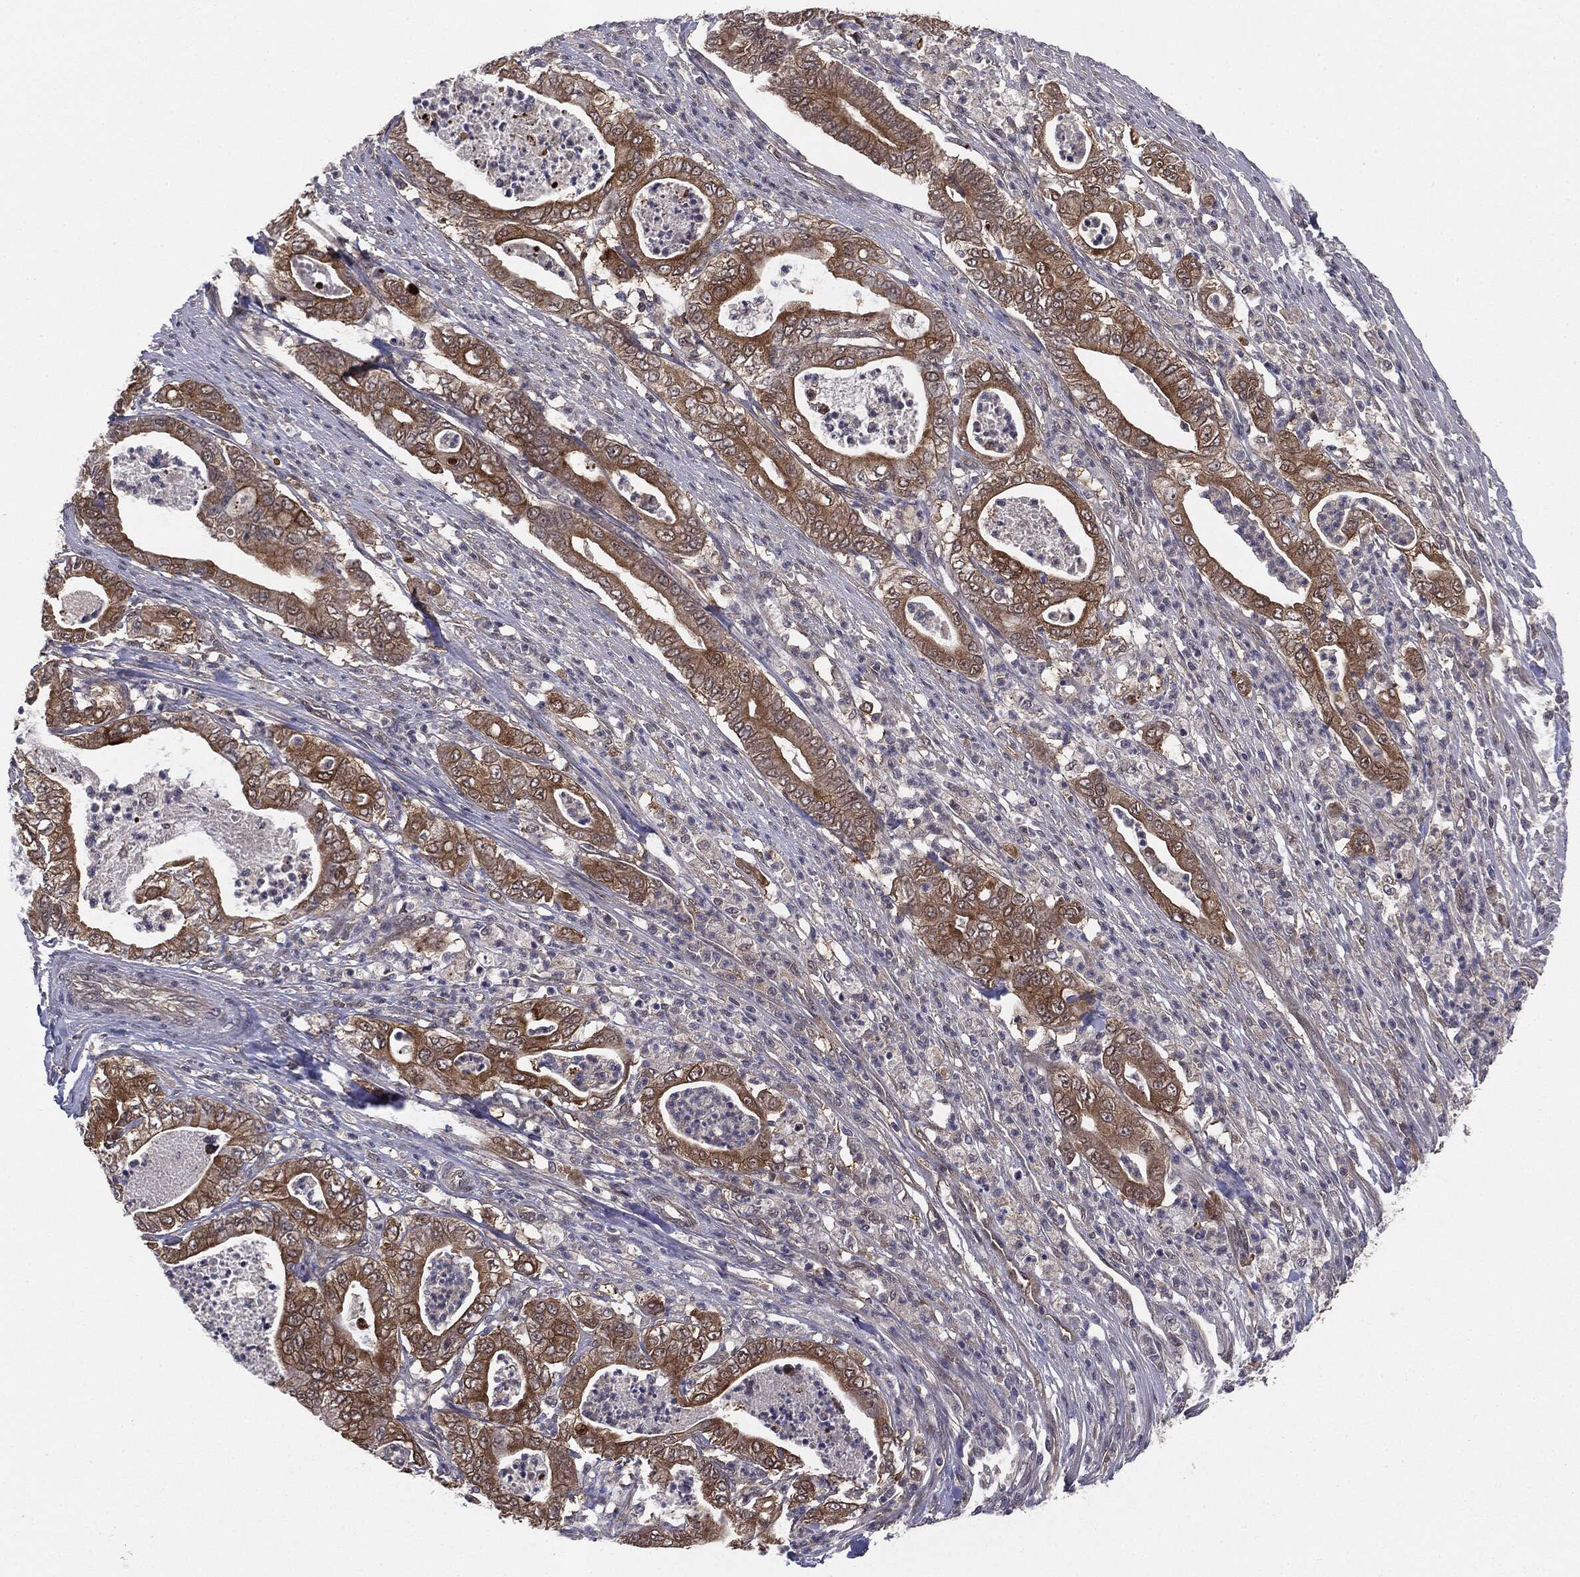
{"staining": {"intensity": "moderate", "quantity": ">75%", "location": "cytoplasmic/membranous"}, "tissue": "pancreatic cancer", "cell_type": "Tumor cells", "image_type": "cancer", "snomed": [{"axis": "morphology", "description": "Adenocarcinoma, NOS"}, {"axis": "topography", "description": "Pancreas"}], "caption": "Immunohistochemical staining of human adenocarcinoma (pancreatic) displays medium levels of moderate cytoplasmic/membranous protein positivity in about >75% of tumor cells.", "gene": "KRT7", "patient": {"sex": "male", "age": 71}}